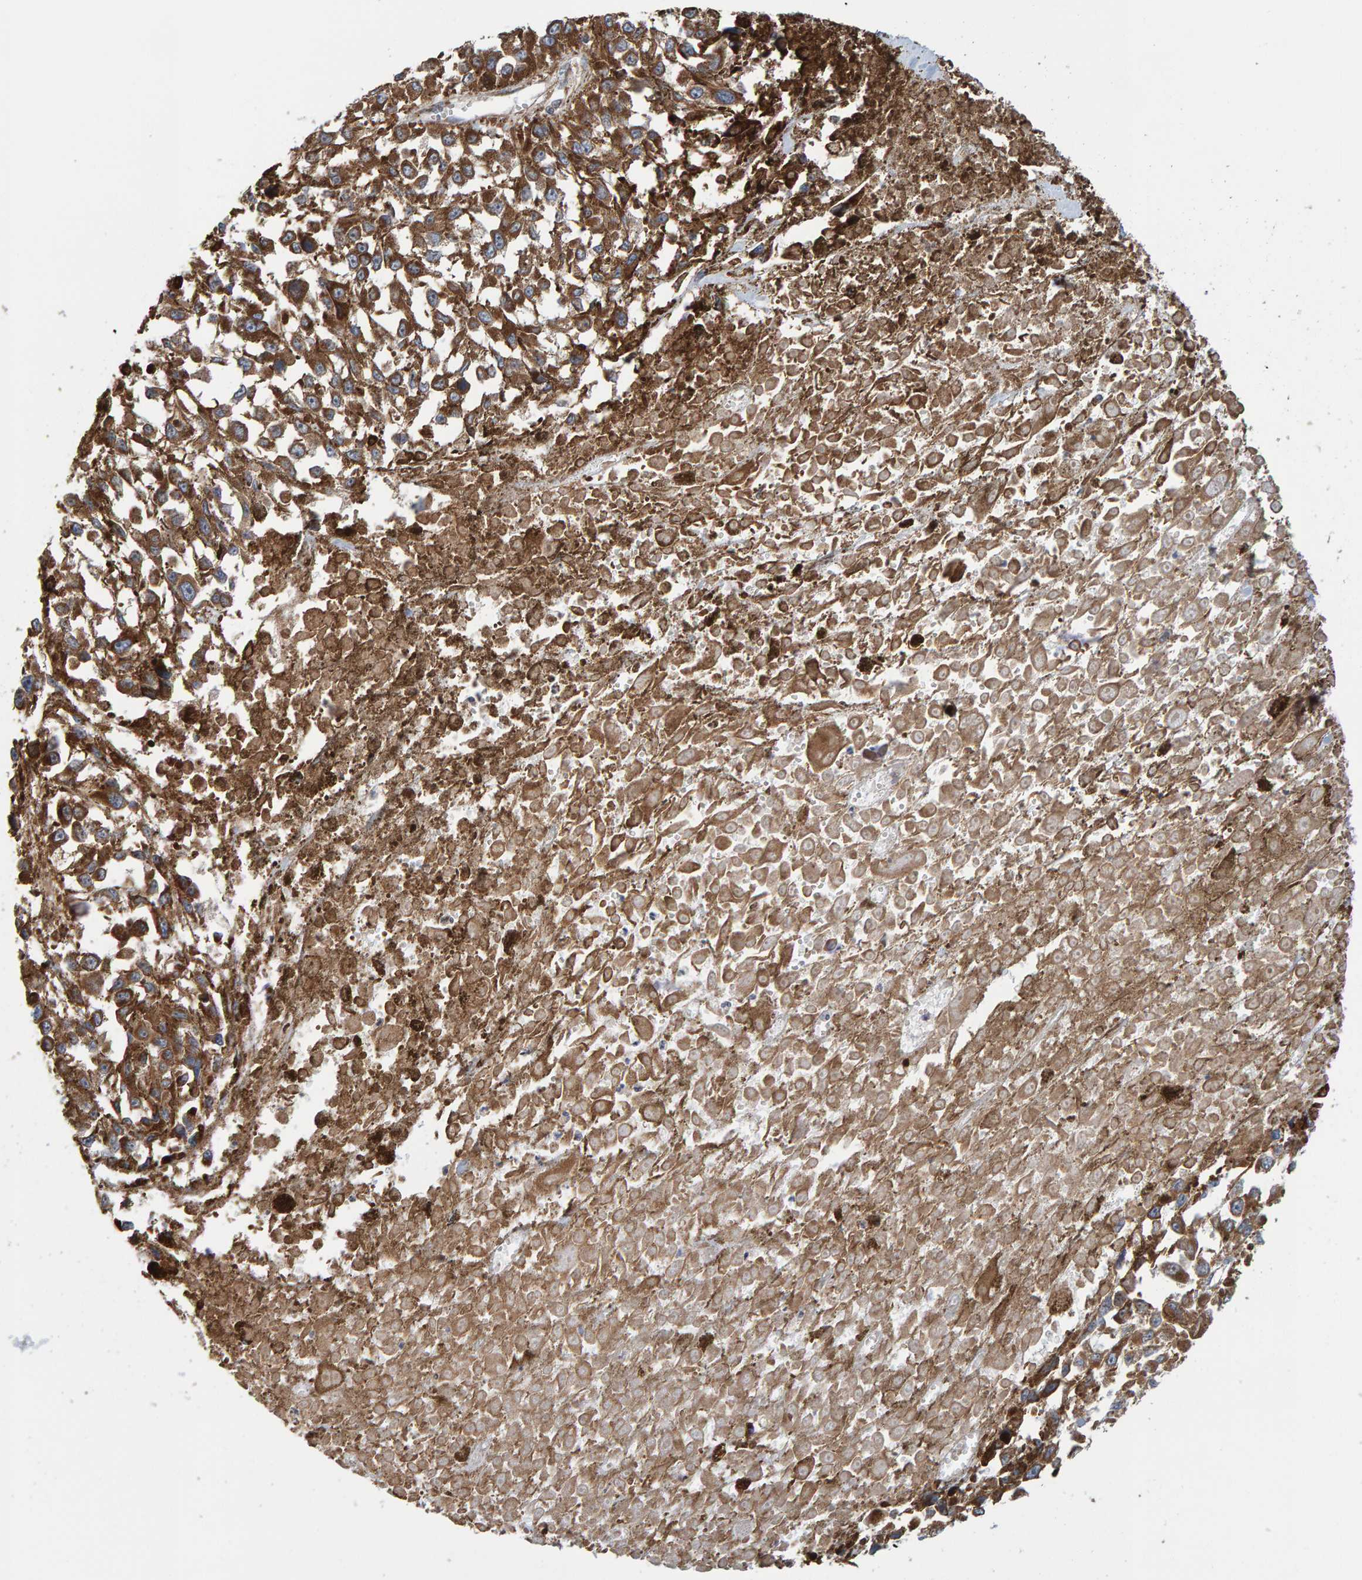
{"staining": {"intensity": "moderate", "quantity": ">75%", "location": "cytoplasmic/membranous"}, "tissue": "melanoma", "cell_type": "Tumor cells", "image_type": "cancer", "snomed": [{"axis": "morphology", "description": "Malignant melanoma, Metastatic site"}, {"axis": "topography", "description": "Lymph node"}], "caption": "The histopathology image reveals immunohistochemical staining of melanoma. There is moderate cytoplasmic/membranous staining is present in about >75% of tumor cells. The protein of interest is shown in brown color, while the nuclei are stained blue.", "gene": "MRPL45", "patient": {"sex": "male", "age": 59}}